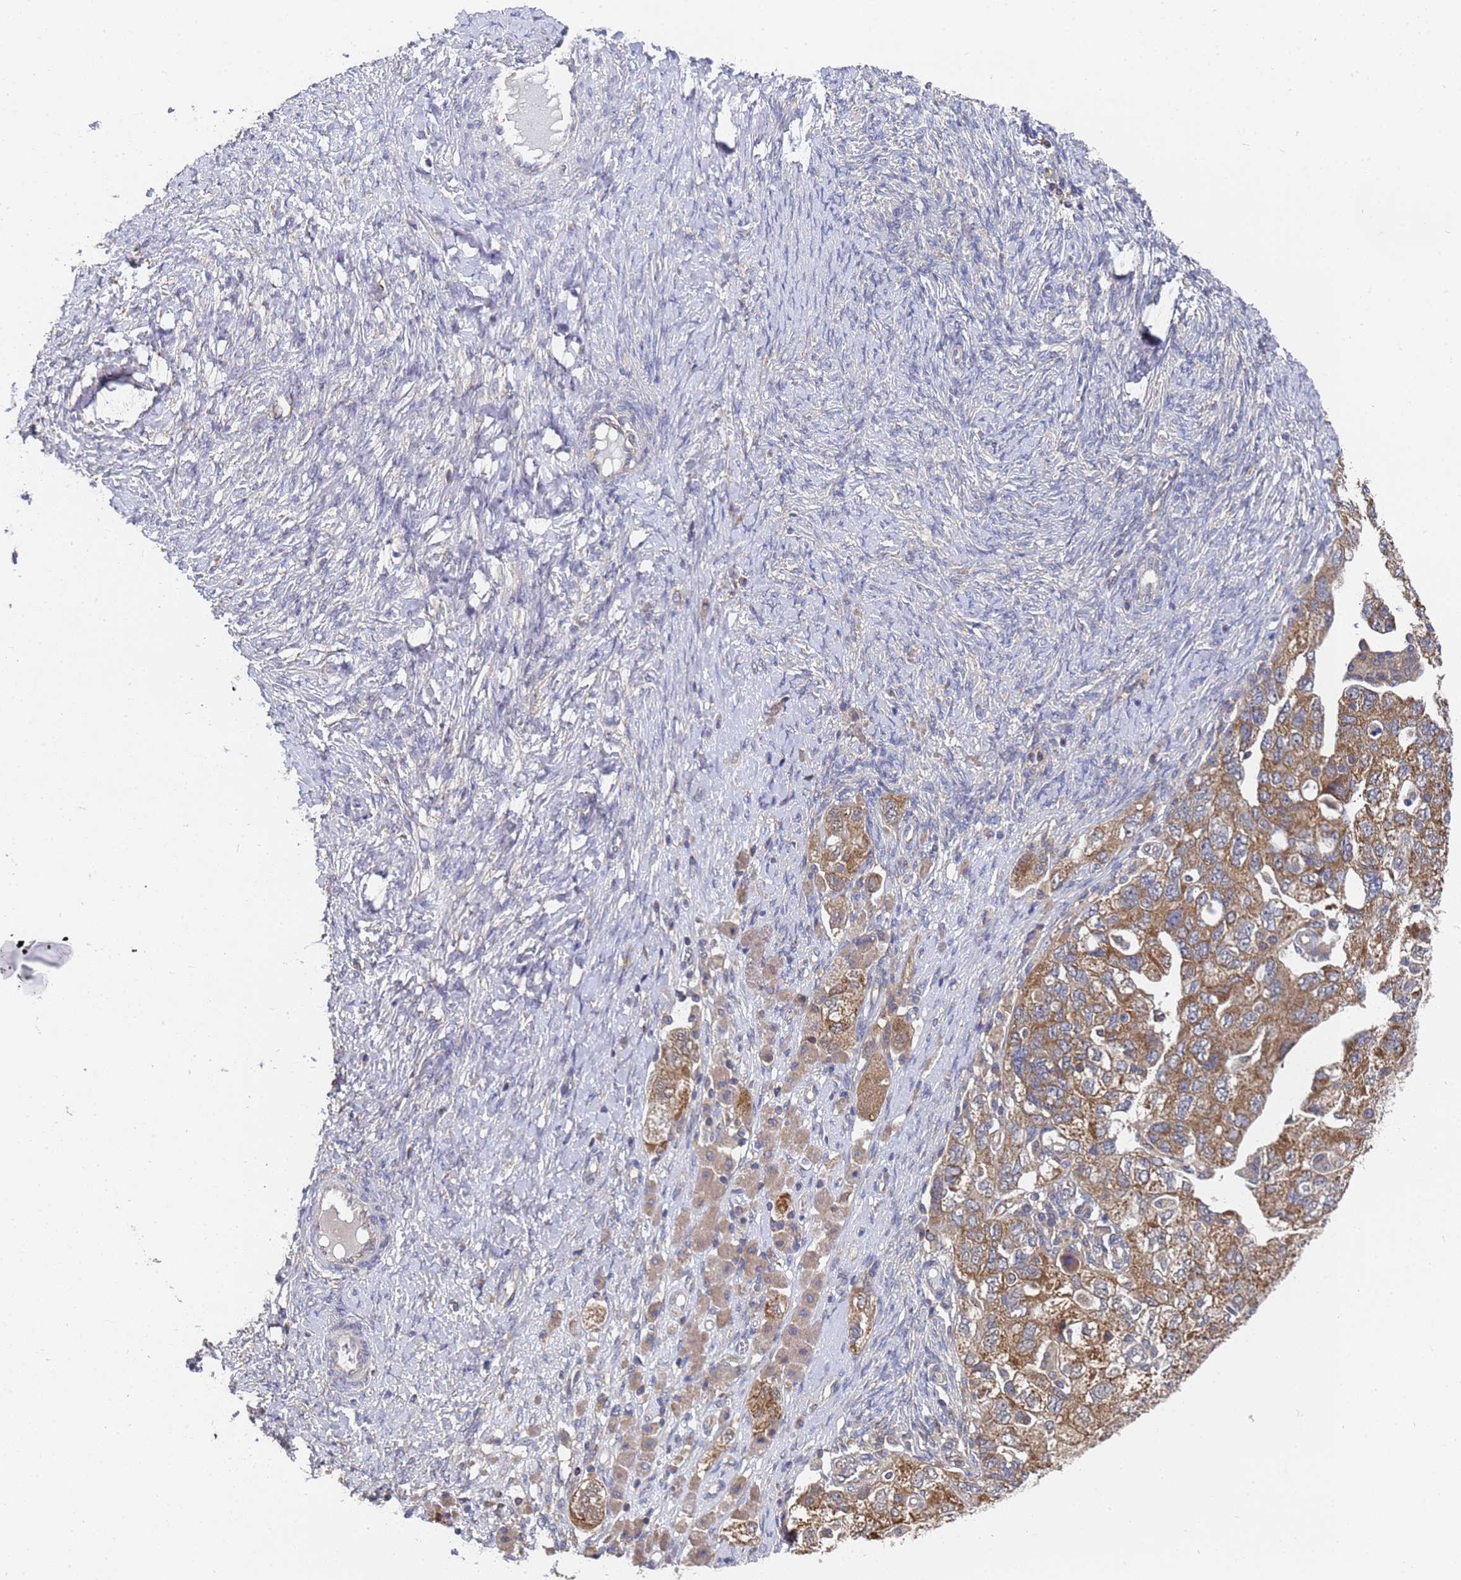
{"staining": {"intensity": "moderate", "quantity": ">75%", "location": "cytoplasmic/membranous"}, "tissue": "ovarian cancer", "cell_type": "Tumor cells", "image_type": "cancer", "snomed": [{"axis": "morphology", "description": "Carcinoma, NOS"}, {"axis": "morphology", "description": "Cystadenocarcinoma, serous, NOS"}, {"axis": "topography", "description": "Ovary"}], "caption": "Immunohistochemistry (IHC) image of neoplastic tissue: ovarian cancer stained using immunohistochemistry (IHC) demonstrates medium levels of moderate protein expression localized specifically in the cytoplasmic/membranous of tumor cells, appearing as a cytoplasmic/membranous brown color.", "gene": "ALS2CL", "patient": {"sex": "female", "age": 69}}